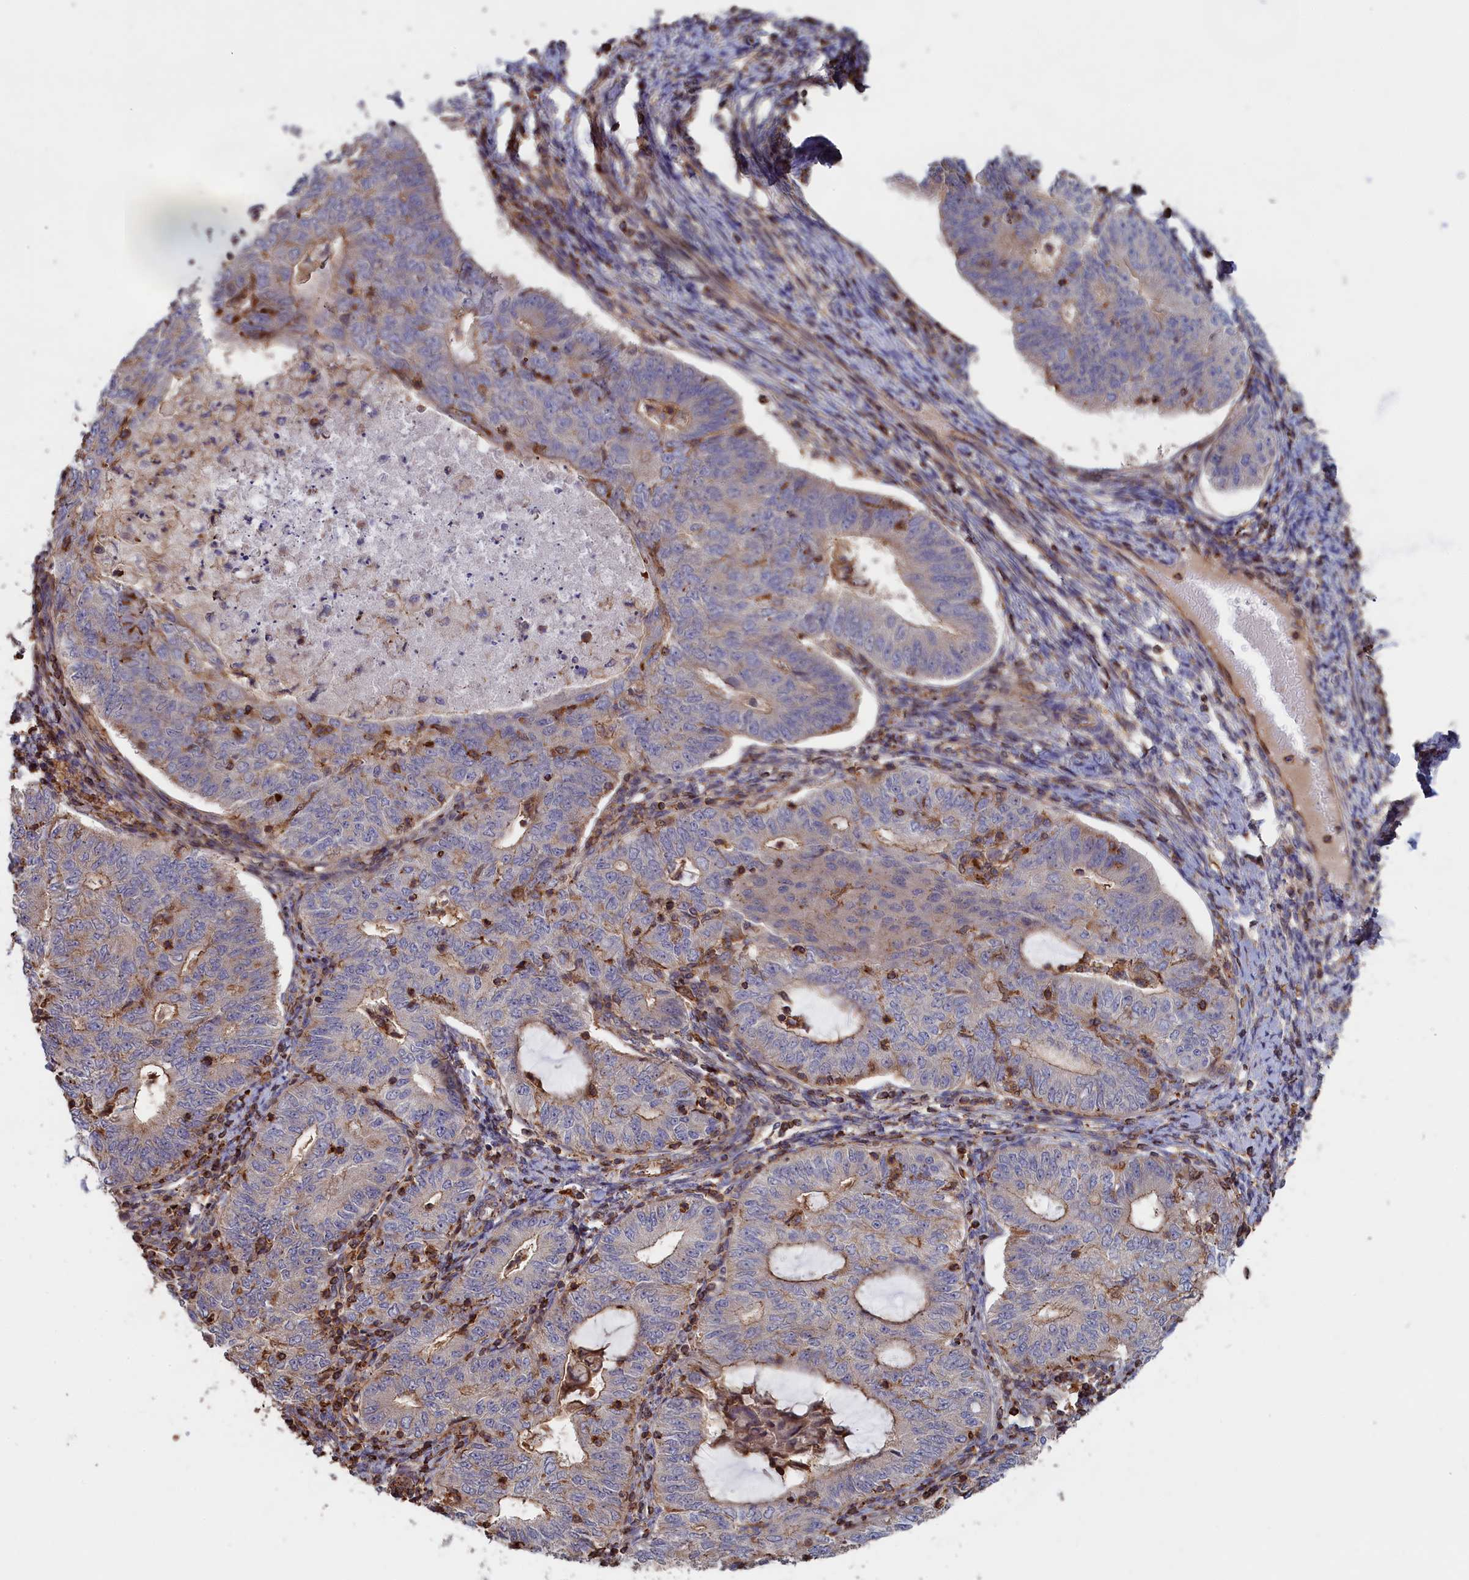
{"staining": {"intensity": "moderate", "quantity": "<25%", "location": "cytoplasmic/membranous"}, "tissue": "endometrial cancer", "cell_type": "Tumor cells", "image_type": "cancer", "snomed": [{"axis": "morphology", "description": "Adenocarcinoma, NOS"}, {"axis": "topography", "description": "Endometrium"}], "caption": "Brown immunohistochemical staining in endometrial cancer (adenocarcinoma) displays moderate cytoplasmic/membranous expression in approximately <25% of tumor cells. (DAB IHC, brown staining for protein, blue staining for nuclei).", "gene": "ANKRD27", "patient": {"sex": "female", "age": 32}}